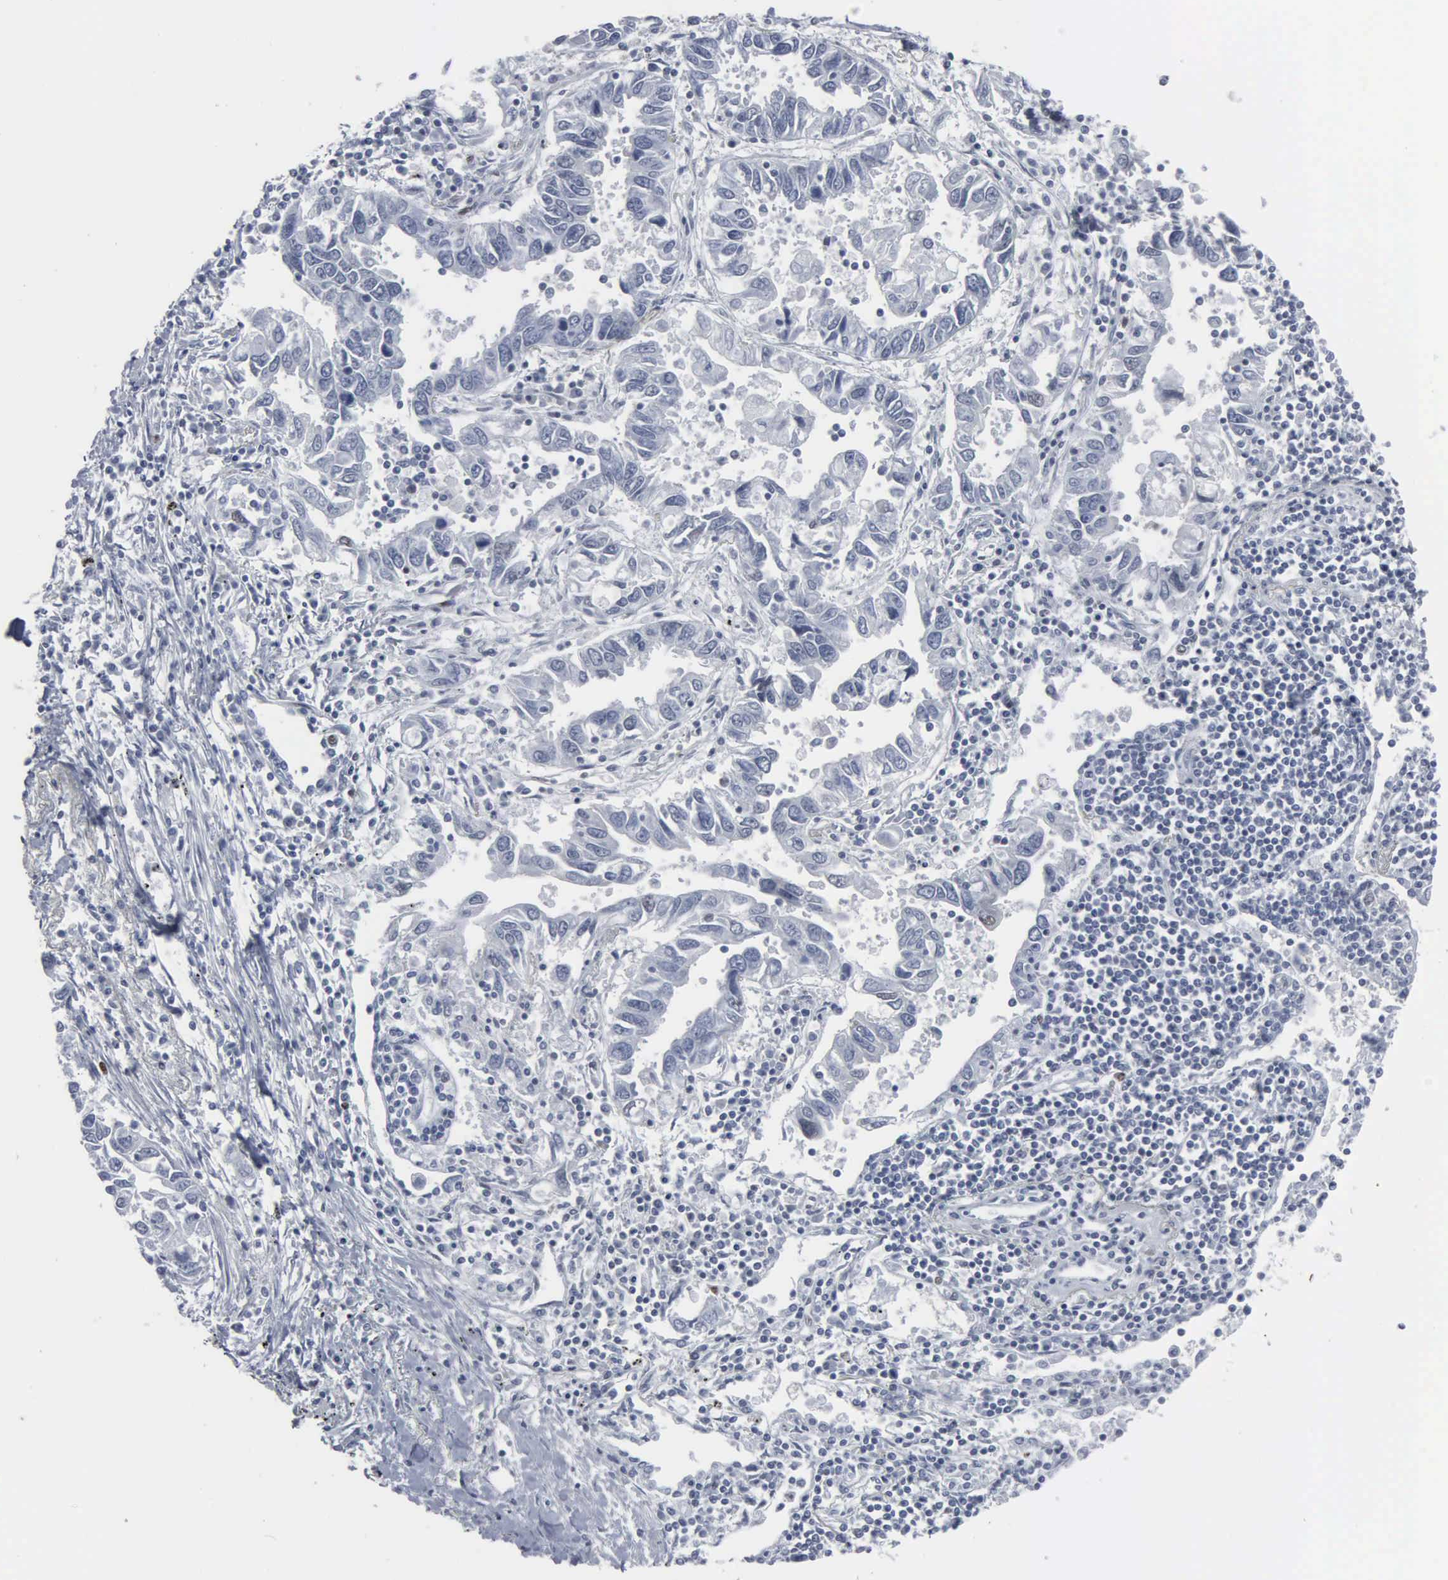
{"staining": {"intensity": "negative", "quantity": "none", "location": "none"}, "tissue": "lung cancer", "cell_type": "Tumor cells", "image_type": "cancer", "snomed": [{"axis": "morphology", "description": "Adenocarcinoma, NOS"}, {"axis": "topography", "description": "Lung"}], "caption": "Tumor cells are negative for brown protein staining in lung cancer (adenocarcinoma).", "gene": "CCND3", "patient": {"sex": "male", "age": 48}}